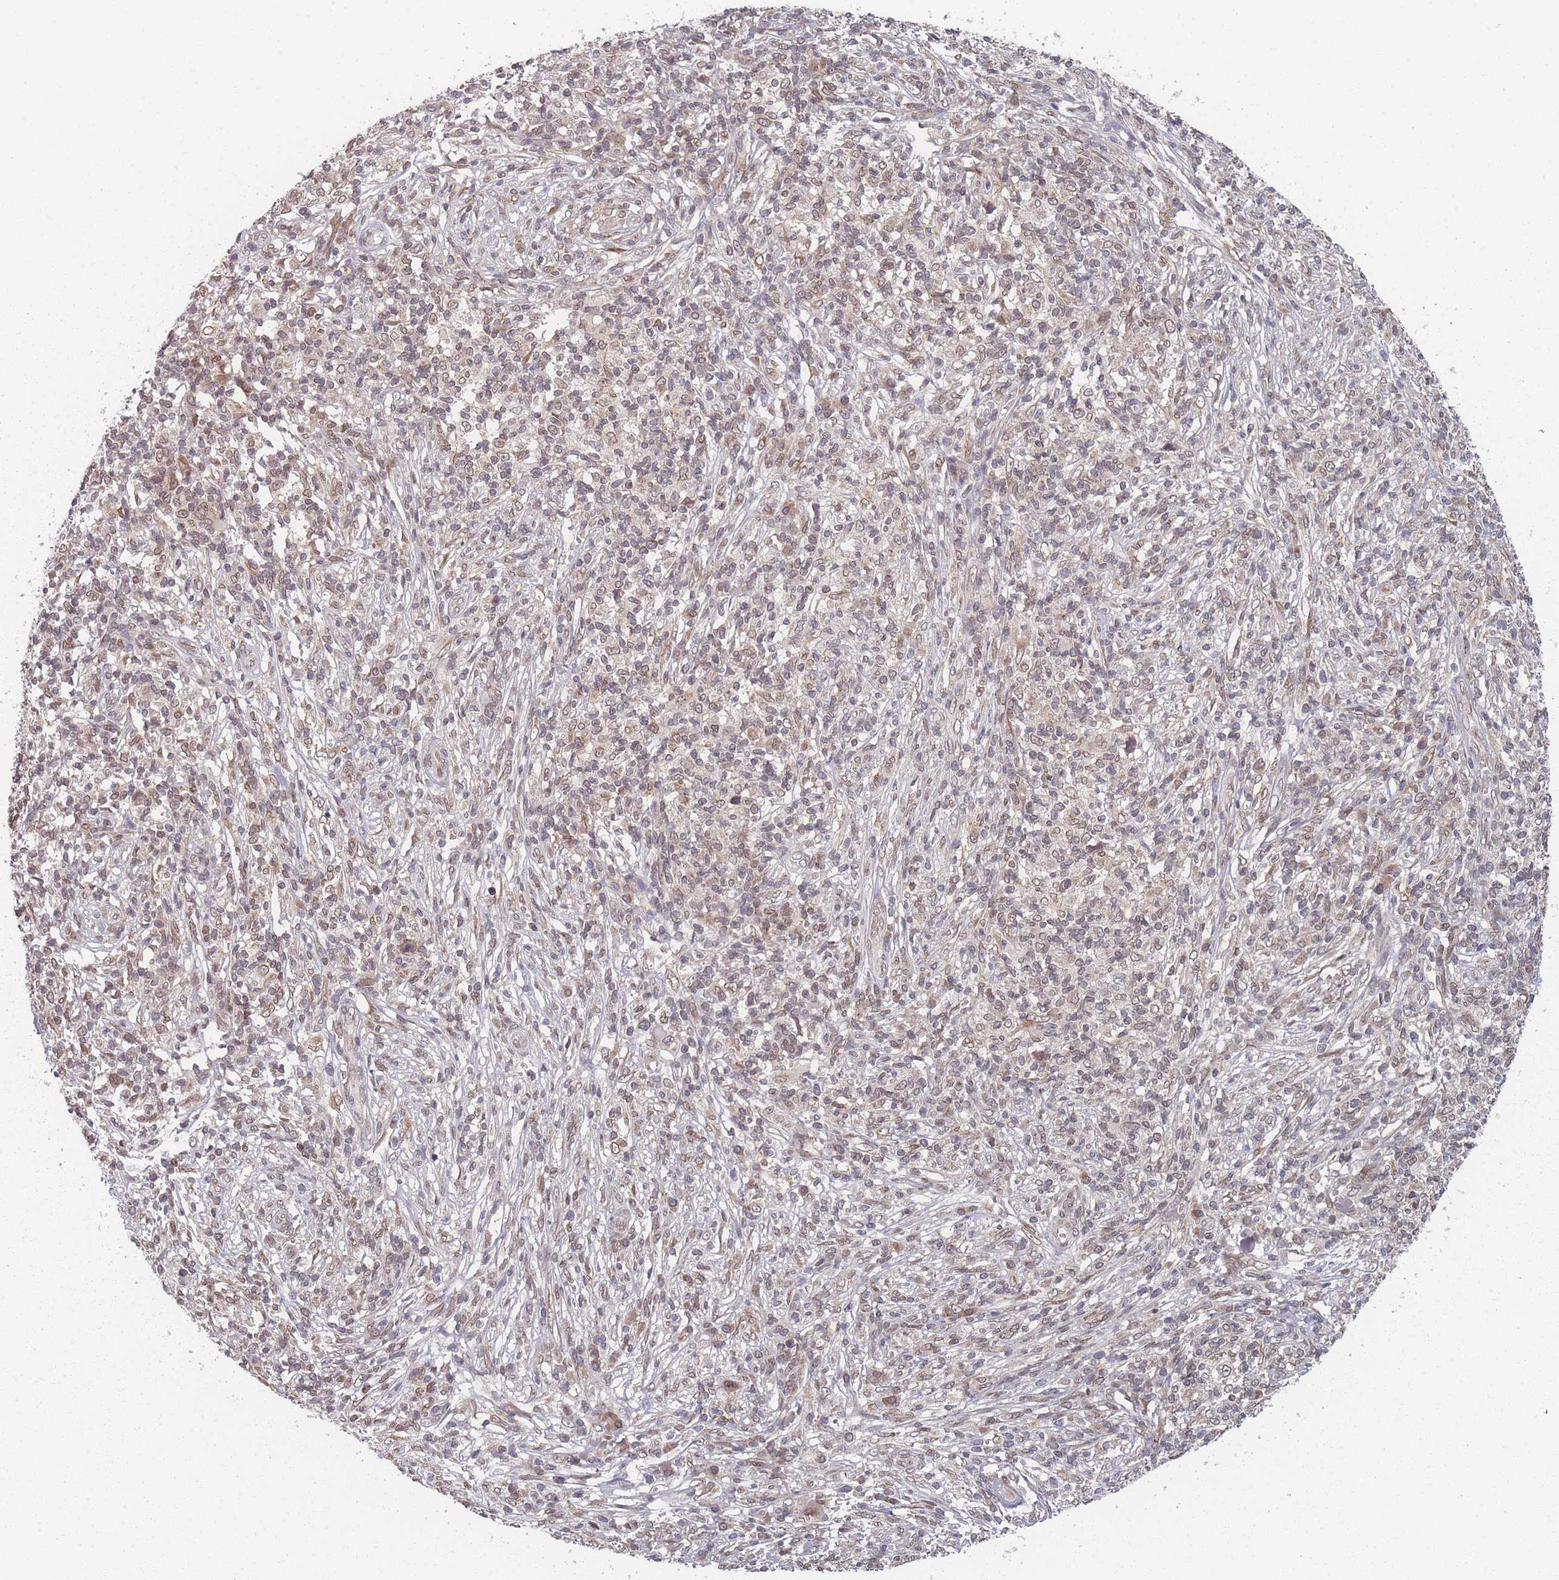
{"staining": {"intensity": "weak", "quantity": ">75%", "location": "cytoplasmic/membranous,nuclear"}, "tissue": "melanoma", "cell_type": "Tumor cells", "image_type": "cancer", "snomed": [{"axis": "morphology", "description": "Malignant melanoma, NOS"}, {"axis": "topography", "description": "Skin"}], "caption": "Immunohistochemistry micrograph of human melanoma stained for a protein (brown), which reveals low levels of weak cytoplasmic/membranous and nuclear positivity in approximately >75% of tumor cells.", "gene": "TBC1D25", "patient": {"sex": "male", "age": 66}}